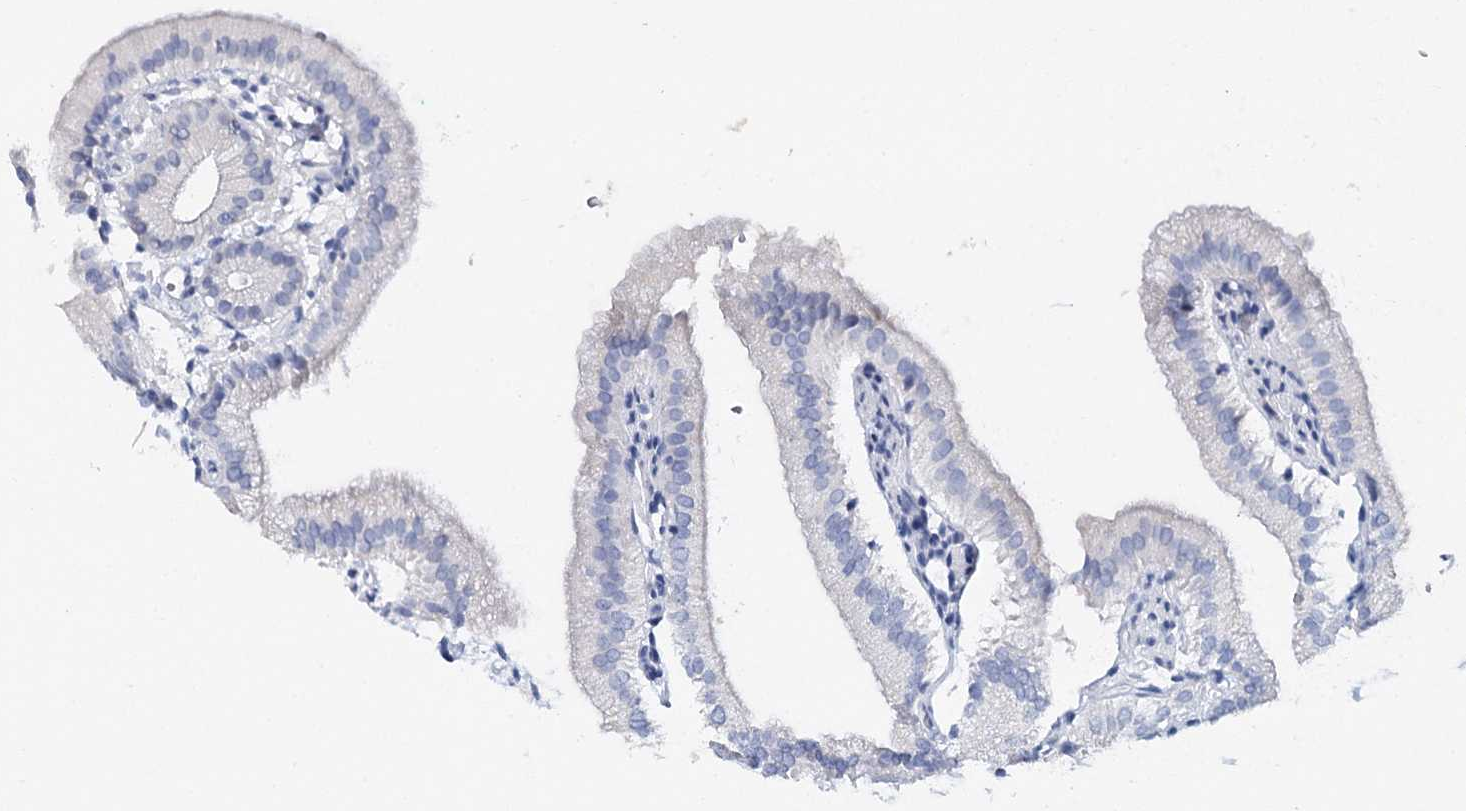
{"staining": {"intensity": "negative", "quantity": "none", "location": "none"}, "tissue": "gallbladder", "cell_type": "Glandular cells", "image_type": "normal", "snomed": [{"axis": "morphology", "description": "Normal tissue, NOS"}, {"axis": "topography", "description": "Gallbladder"}], "caption": "Gallbladder was stained to show a protein in brown. There is no significant positivity in glandular cells. (DAB (3,3'-diaminobenzidine) immunohistochemistry (IHC) with hematoxylin counter stain).", "gene": "CEACAM8", "patient": {"sex": "male", "age": 55}}